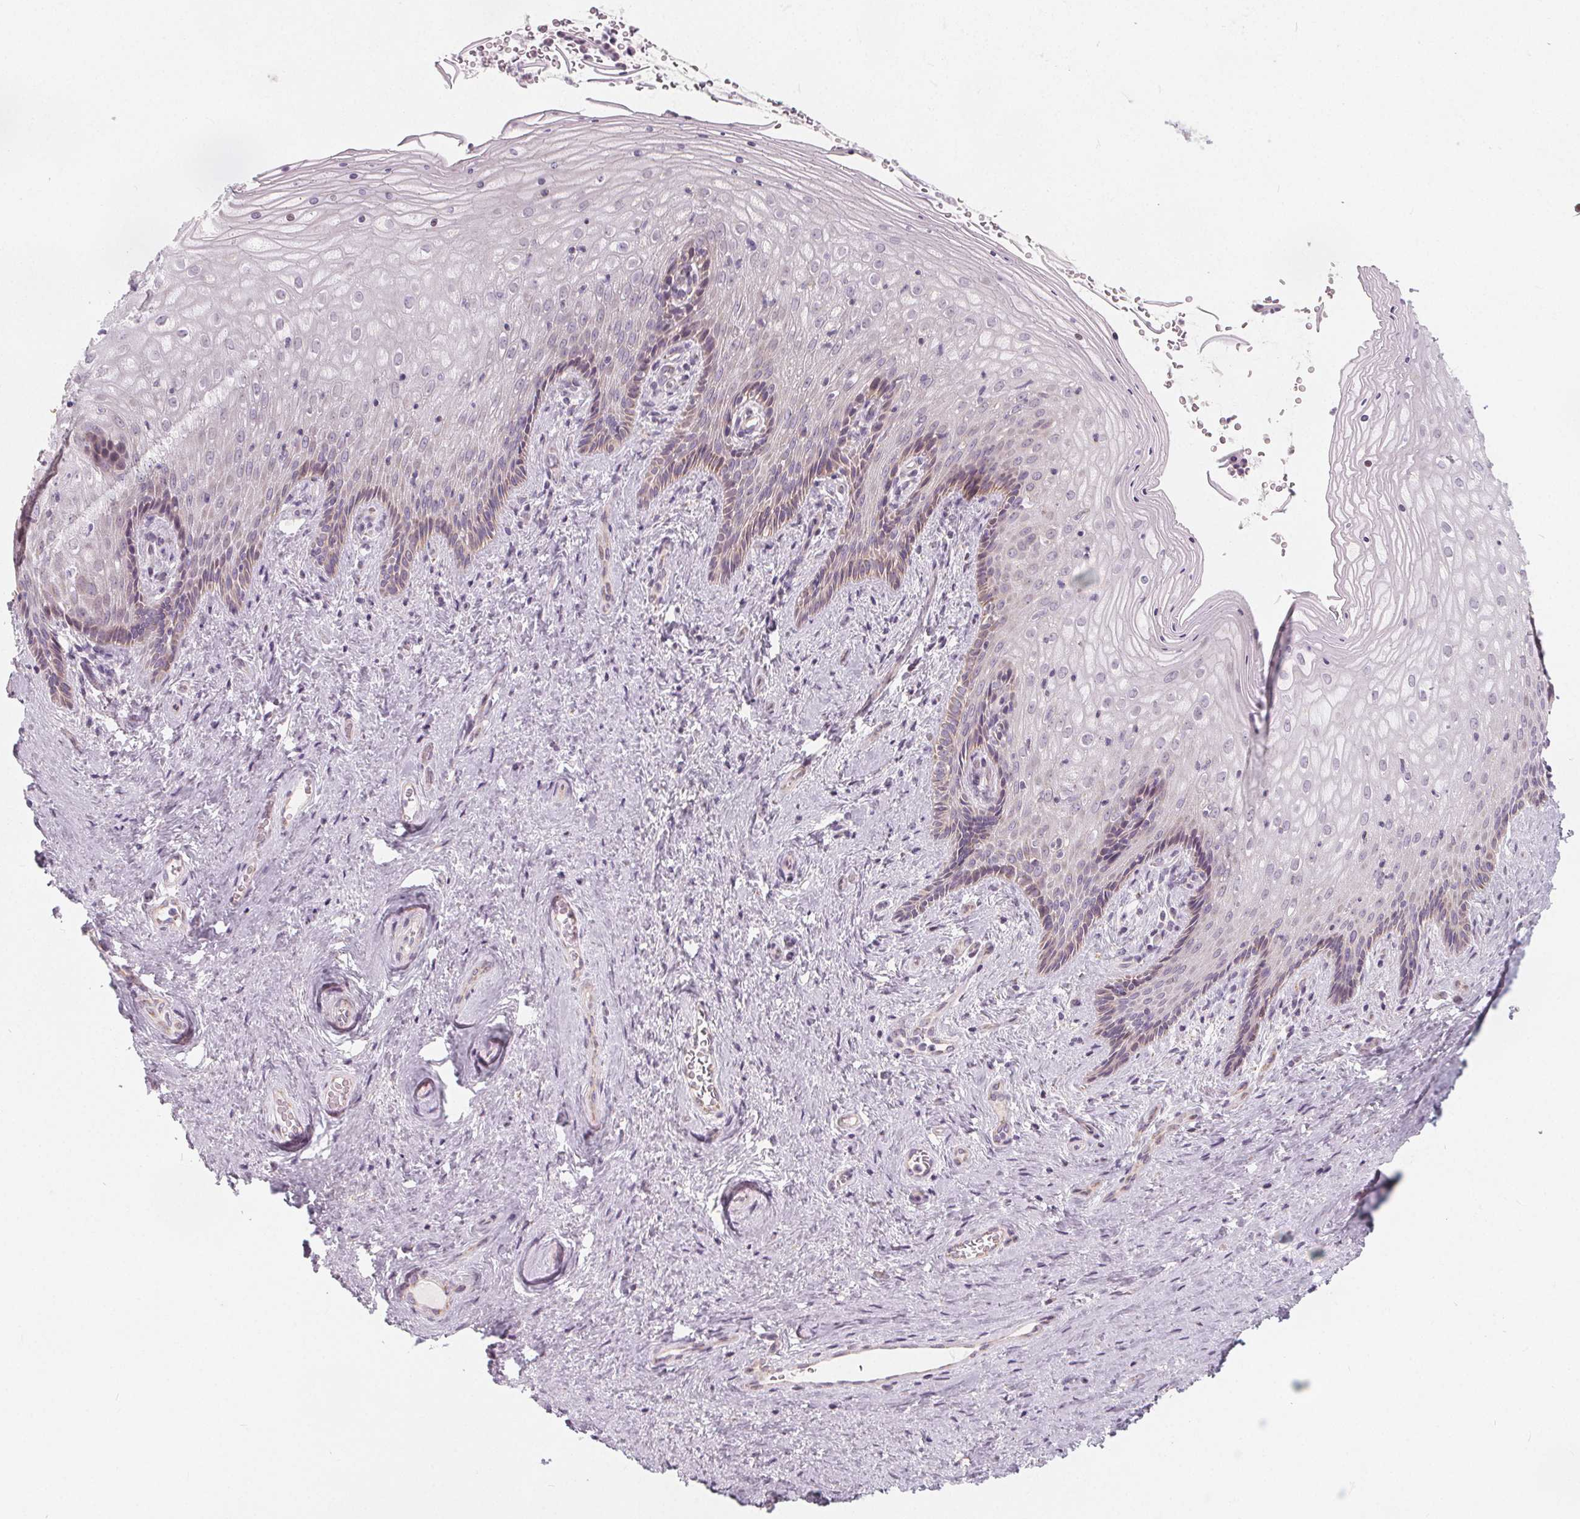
{"staining": {"intensity": "weak", "quantity": "<25%", "location": "cytoplasmic/membranous"}, "tissue": "vagina", "cell_type": "Squamous epithelial cells", "image_type": "normal", "snomed": [{"axis": "morphology", "description": "Normal tissue, NOS"}, {"axis": "topography", "description": "Vagina"}], "caption": "DAB immunohistochemical staining of unremarkable vagina displays no significant staining in squamous epithelial cells. The staining is performed using DAB brown chromogen with nuclei counter-stained in using hematoxylin.", "gene": "NUP210L", "patient": {"sex": "female", "age": 45}}